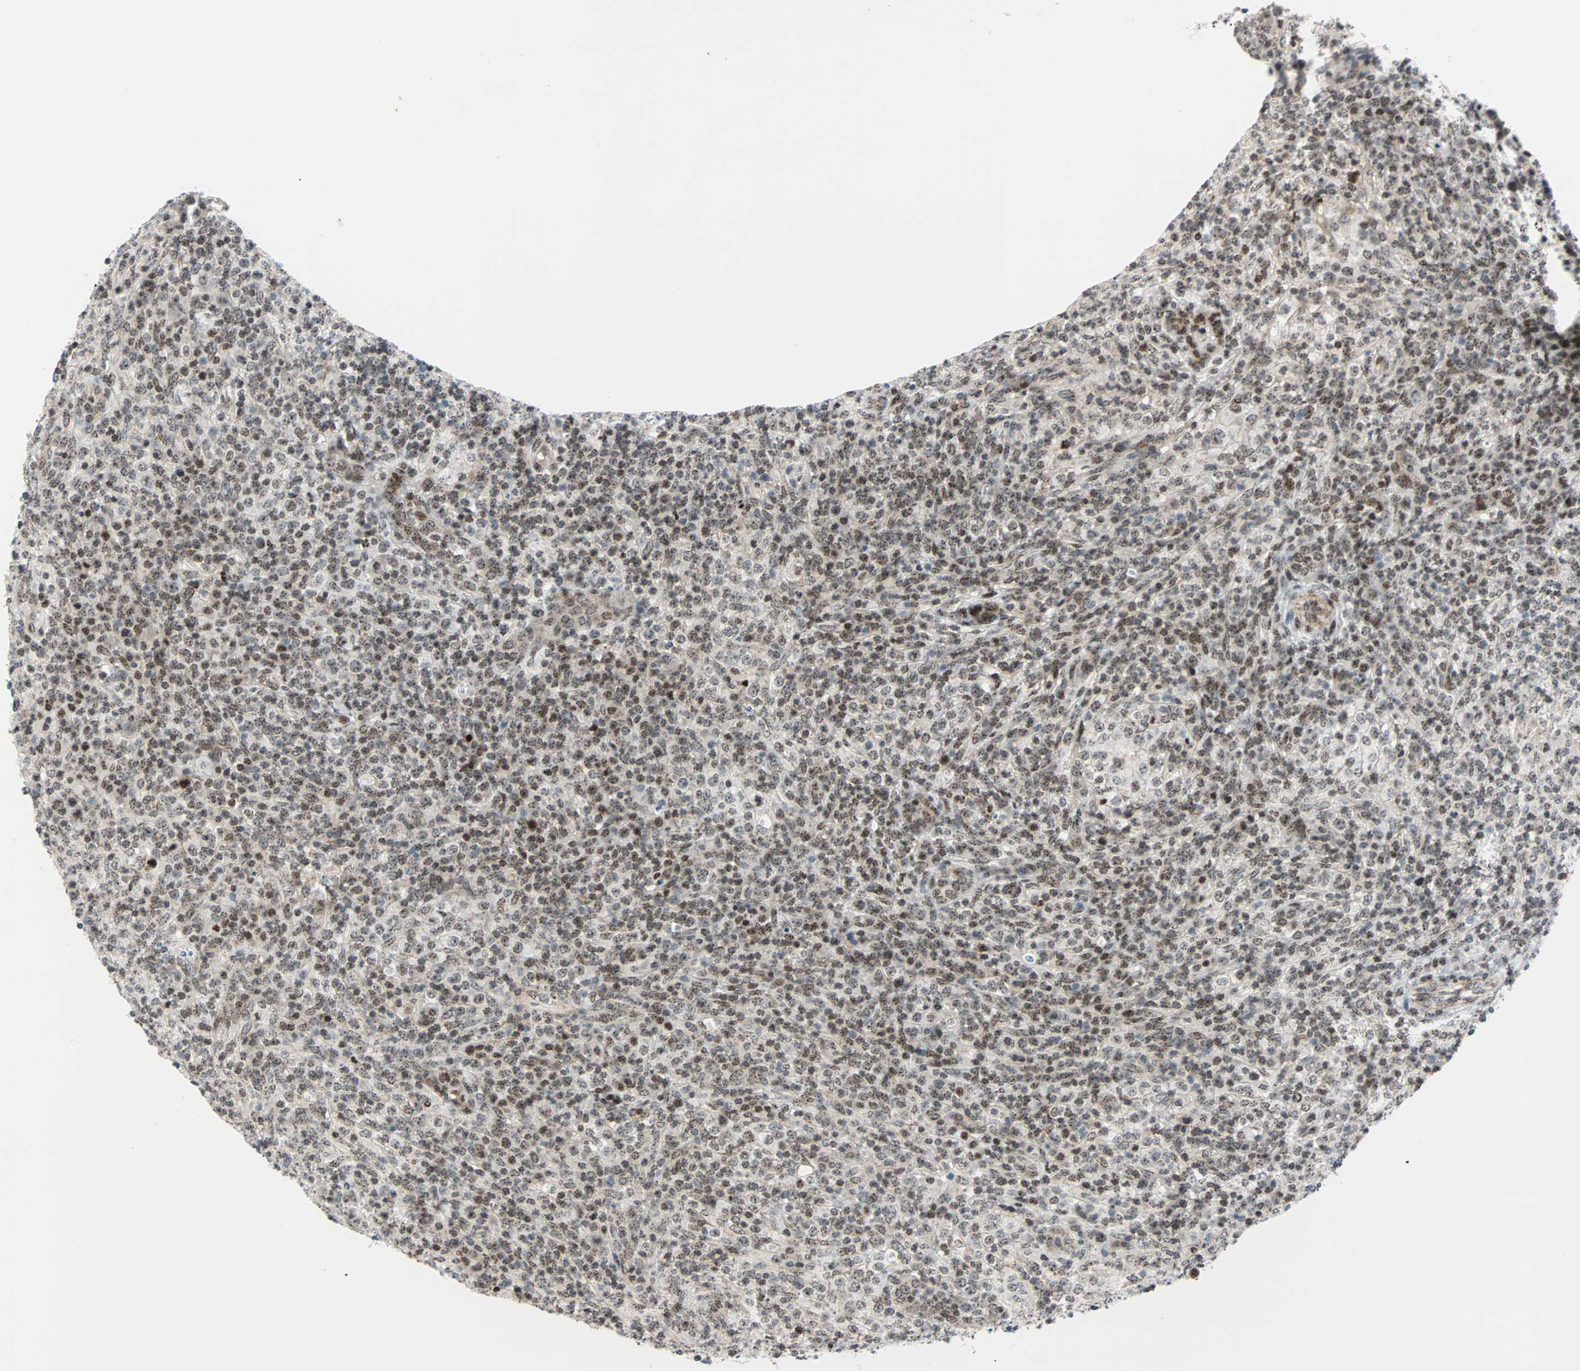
{"staining": {"intensity": "weak", "quantity": ">75%", "location": "nuclear"}, "tissue": "lymphoma", "cell_type": "Tumor cells", "image_type": "cancer", "snomed": [{"axis": "morphology", "description": "Malignant lymphoma, non-Hodgkin's type, High grade"}, {"axis": "topography", "description": "Lymph node"}], "caption": "This is a micrograph of immunohistochemistry (IHC) staining of lymphoma, which shows weak expression in the nuclear of tumor cells.", "gene": "CENPA", "patient": {"sex": "female", "age": 76}}